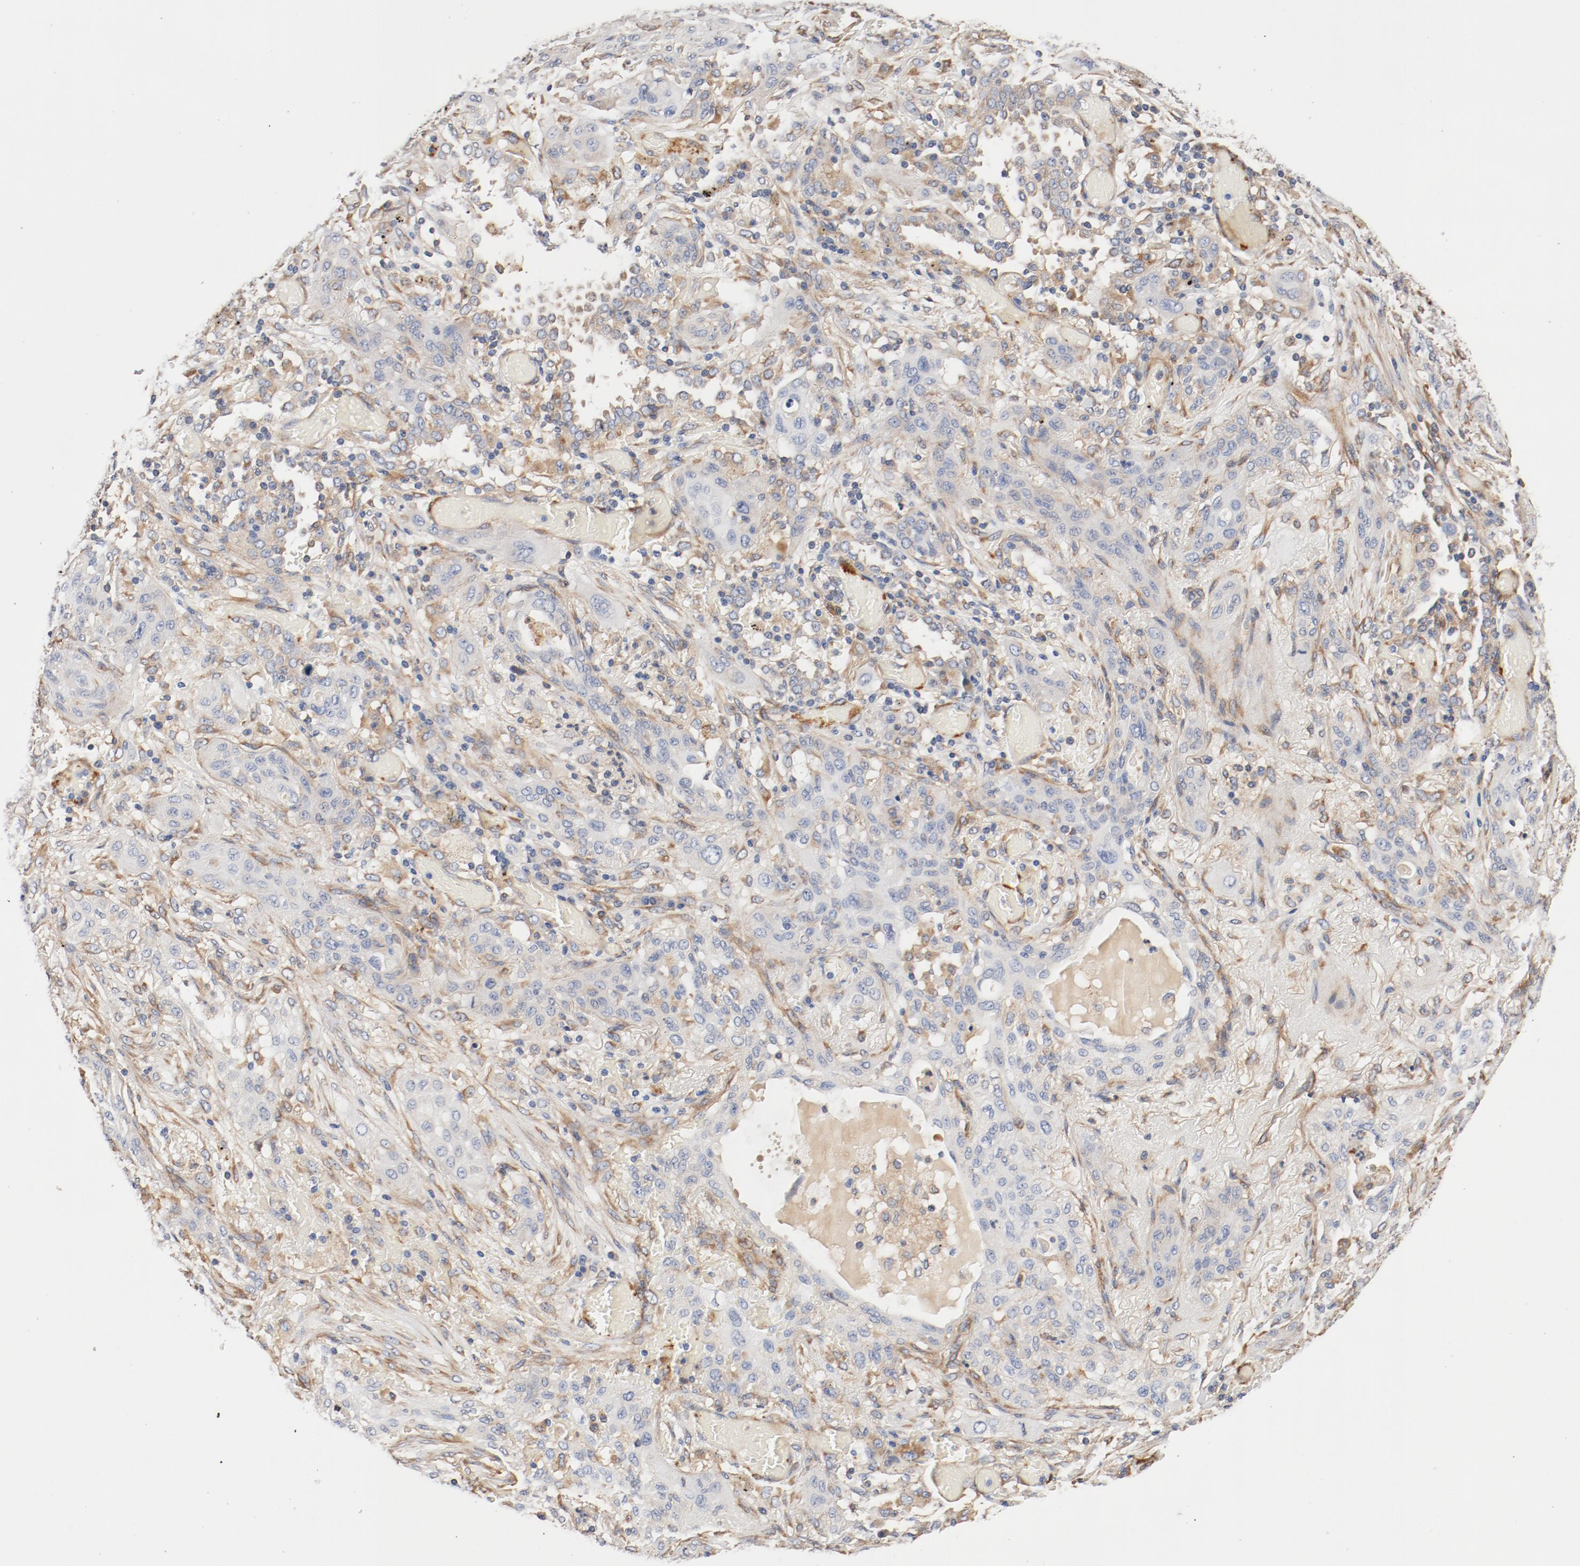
{"staining": {"intensity": "weak", "quantity": "<25%", "location": "cytoplasmic/membranous"}, "tissue": "lung cancer", "cell_type": "Tumor cells", "image_type": "cancer", "snomed": [{"axis": "morphology", "description": "Squamous cell carcinoma, NOS"}, {"axis": "topography", "description": "Lung"}], "caption": "An immunohistochemistry image of lung cancer is shown. There is no staining in tumor cells of lung cancer. (IHC, brightfield microscopy, high magnification).", "gene": "ILK", "patient": {"sex": "female", "age": 47}}